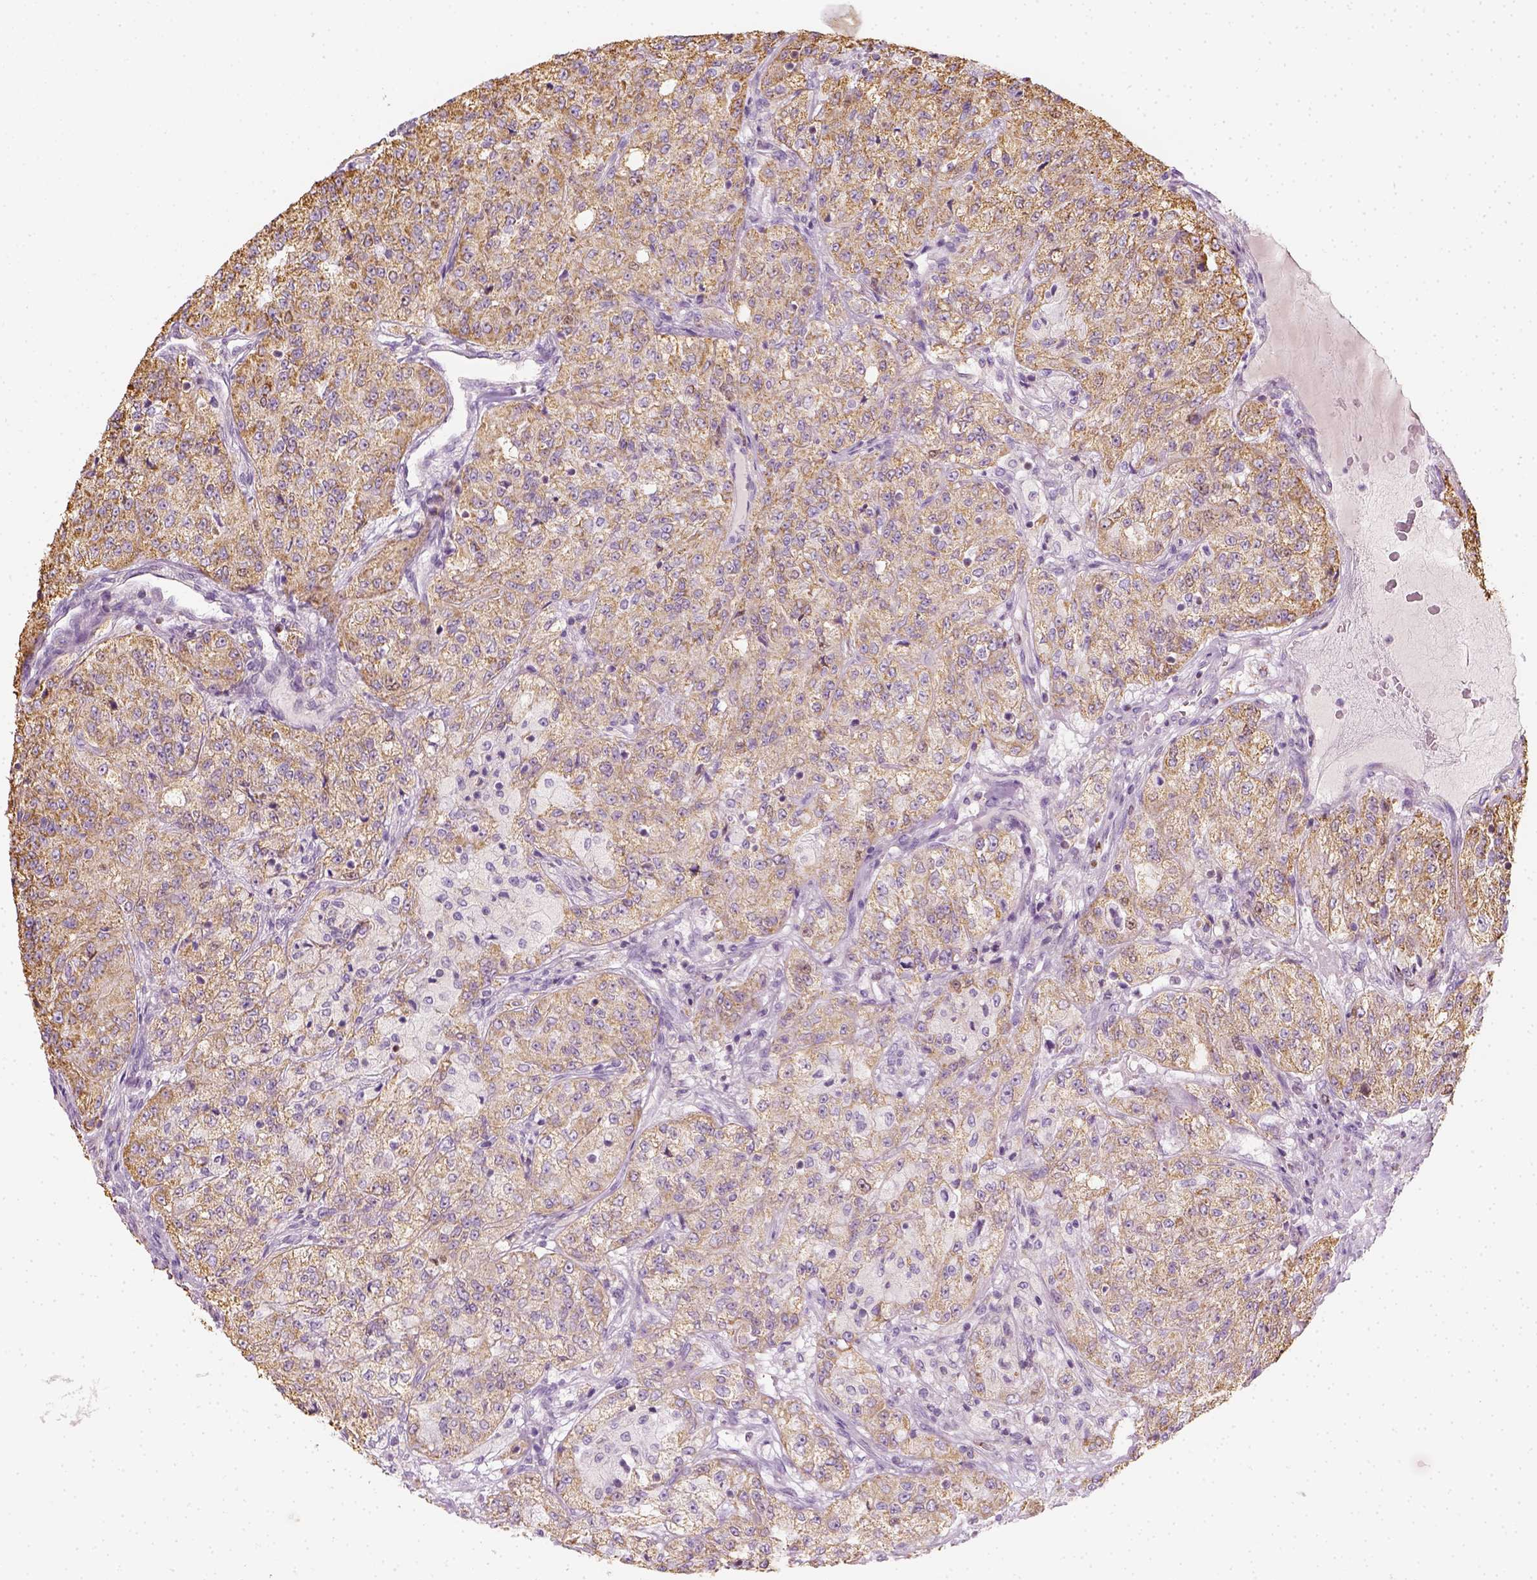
{"staining": {"intensity": "moderate", "quantity": ">75%", "location": "cytoplasmic/membranous"}, "tissue": "renal cancer", "cell_type": "Tumor cells", "image_type": "cancer", "snomed": [{"axis": "morphology", "description": "Adenocarcinoma, NOS"}, {"axis": "topography", "description": "Kidney"}], "caption": "Protein positivity by immunohistochemistry (IHC) exhibits moderate cytoplasmic/membranous staining in approximately >75% of tumor cells in renal cancer (adenocarcinoma).", "gene": "LCA5", "patient": {"sex": "female", "age": 63}}